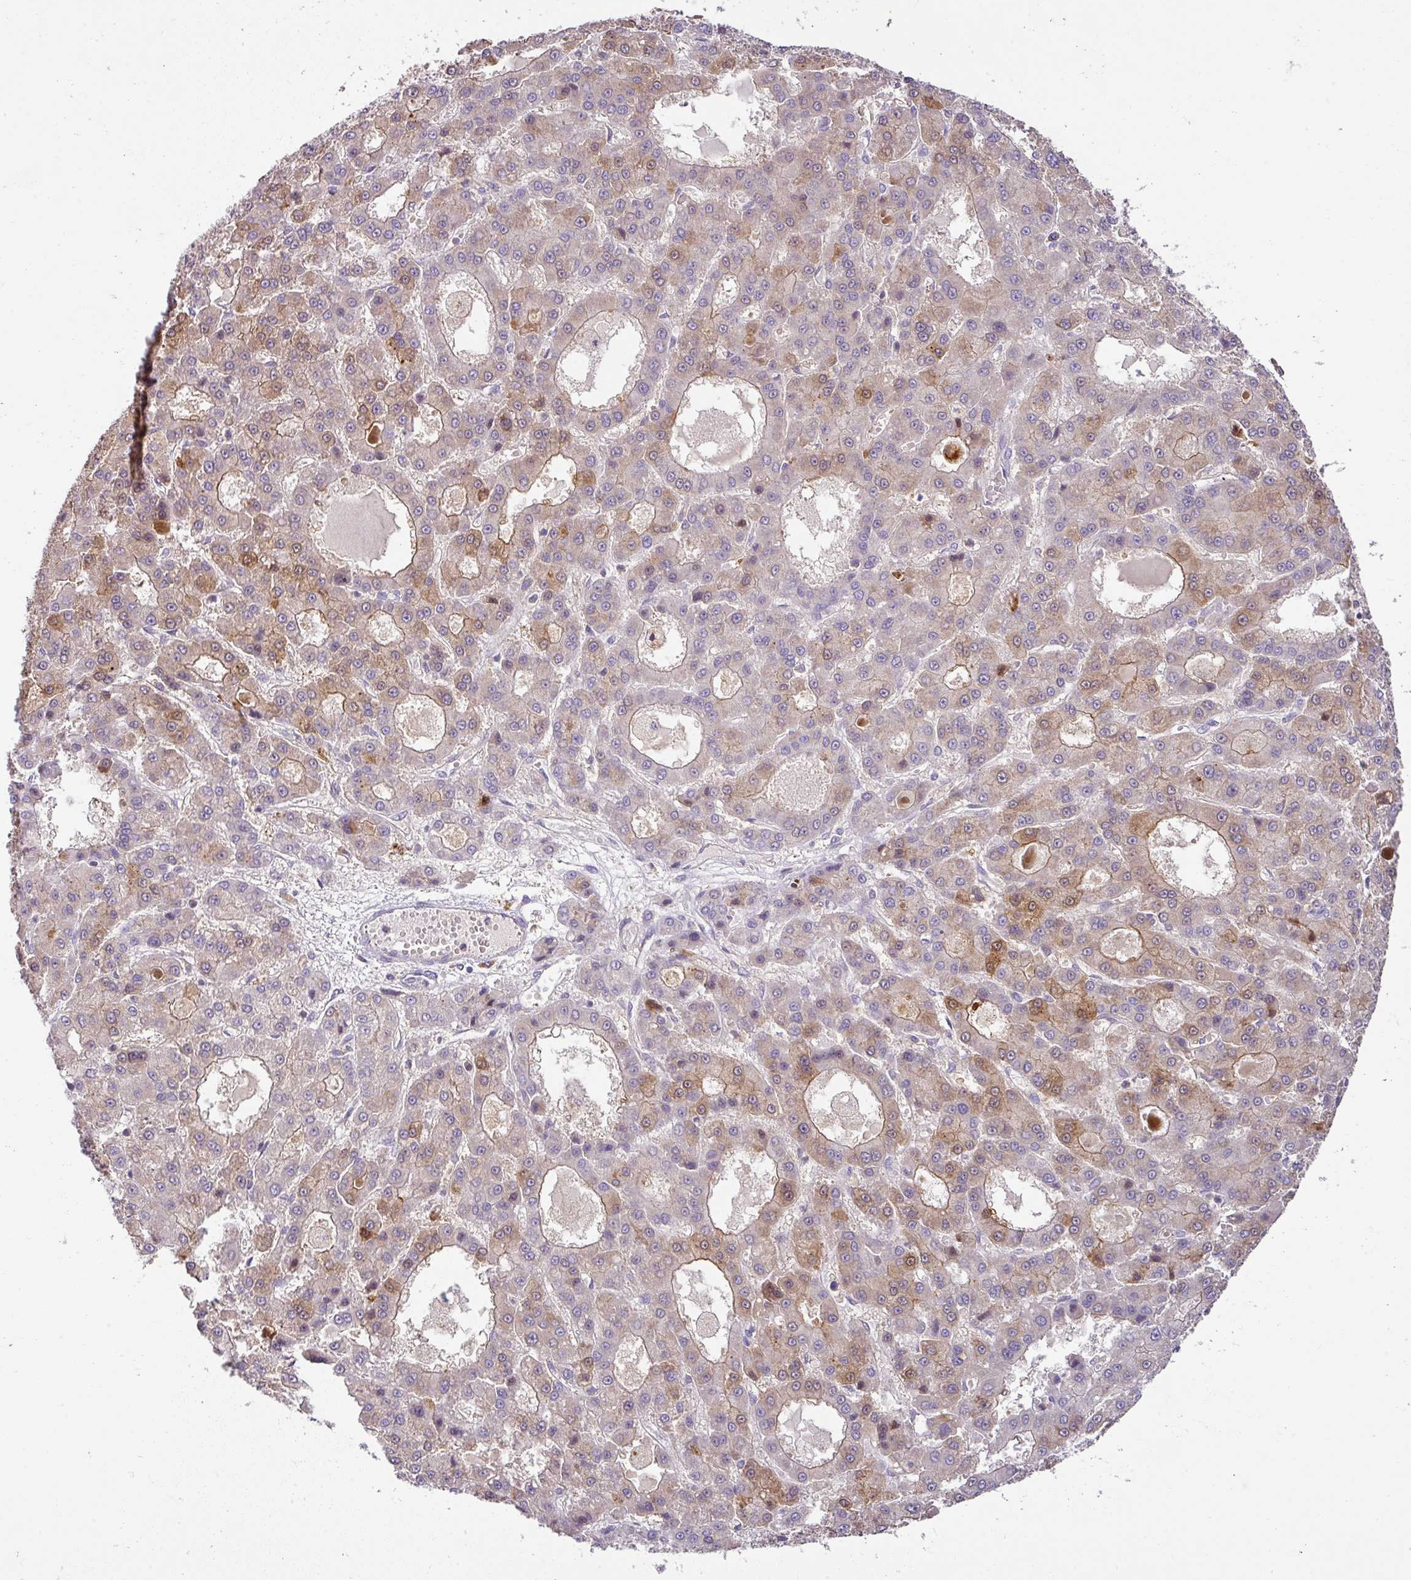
{"staining": {"intensity": "moderate", "quantity": "<25%", "location": "cytoplasmic/membranous"}, "tissue": "liver cancer", "cell_type": "Tumor cells", "image_type": "cancer", "snomed": [{"axis": "morphology", "description": "Carcinoma, Hepatocellular, NOS"}, {"axis": "topography", "description": "Liver"}], "caption": "Protein staining displays moderate cytoplasmic/membranous expression in about <25% of tumor cells in liver cancer.", "gene": "HOXC13", "patient": {"sex": "male", "age": 70}}